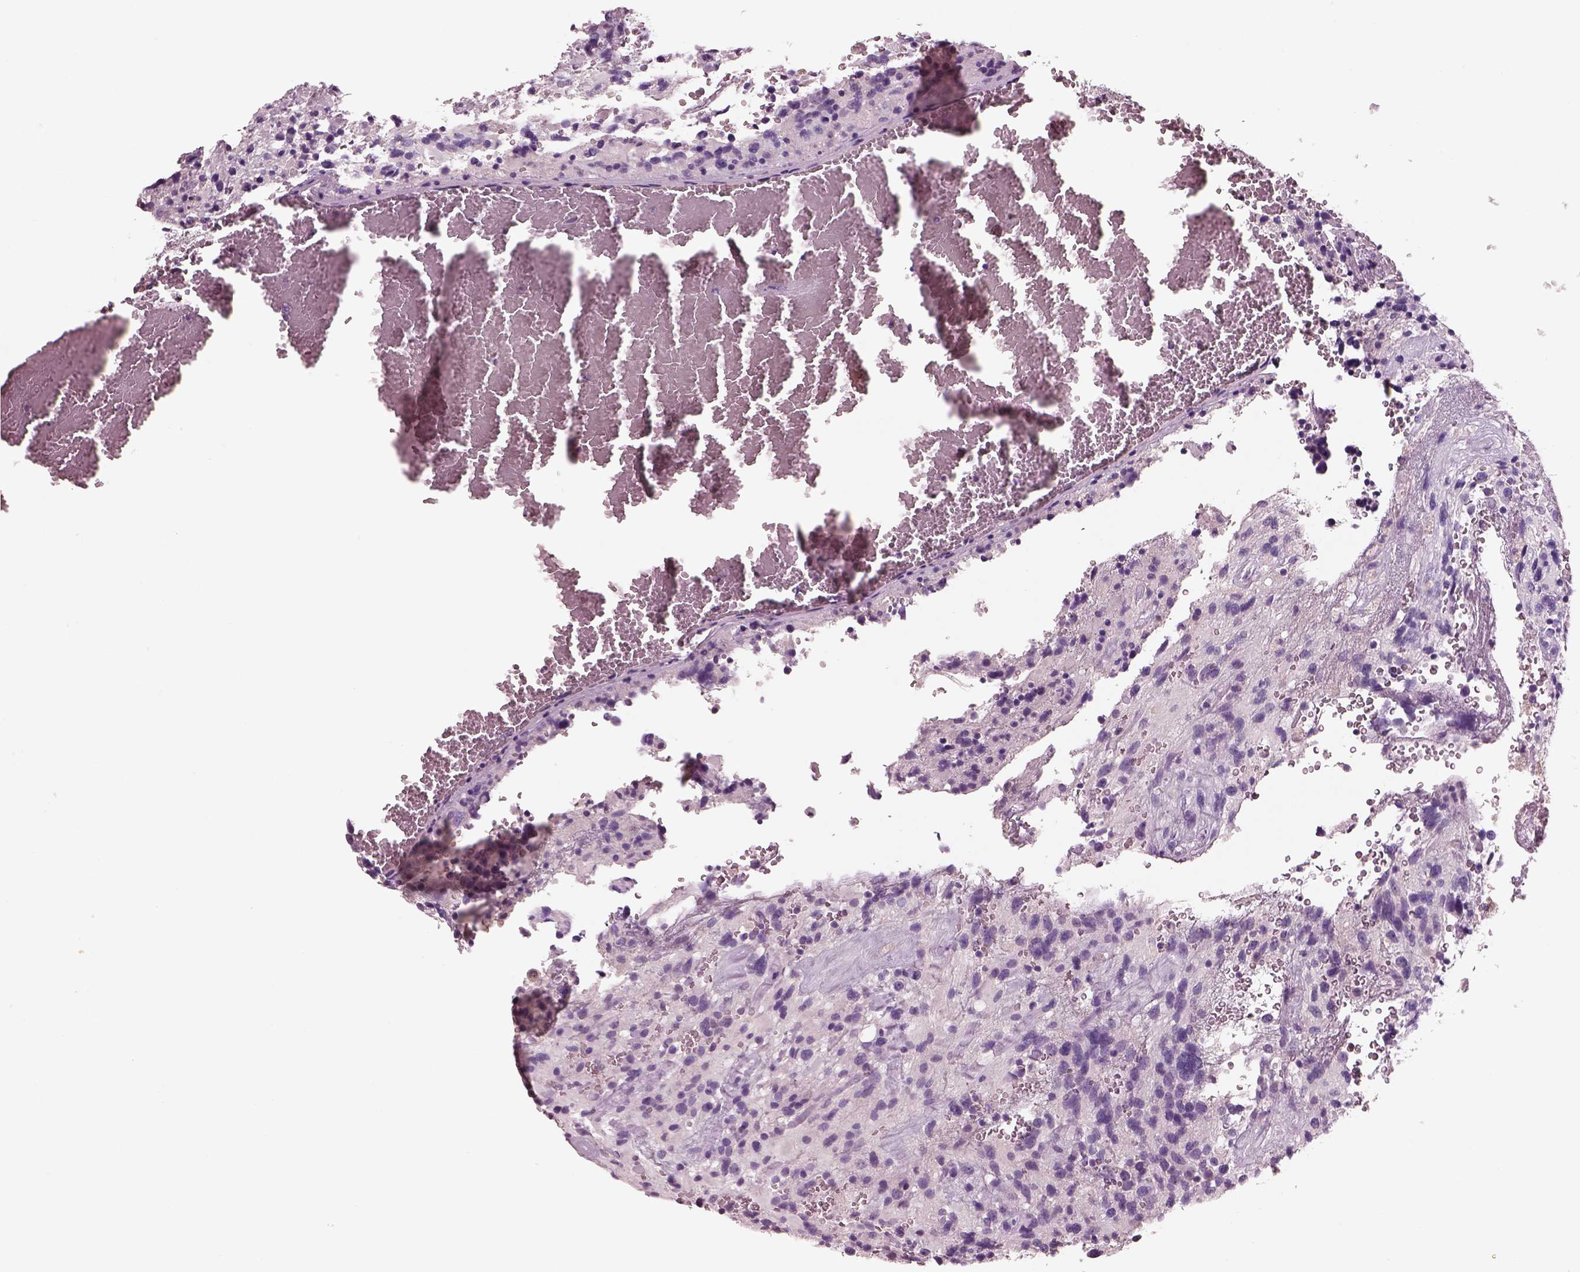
{"staining": {"intensity": "negative", "quantity": "none", "location": "none"}, "tissue": "glioma", "cell_type": "Tumor cells", "image_type": "cancer", "snomed": [{"axis": "morphology", "description": "Glioma, malignant, High grade"}, {"axis": "topography", "description": "Brain"}], "caption": "This is an IHC image of malignant high-grade glioma. There is no expression in tumor cells.", "gene": "IGLL1", "patient": {"sex": "female", "age": 40}}